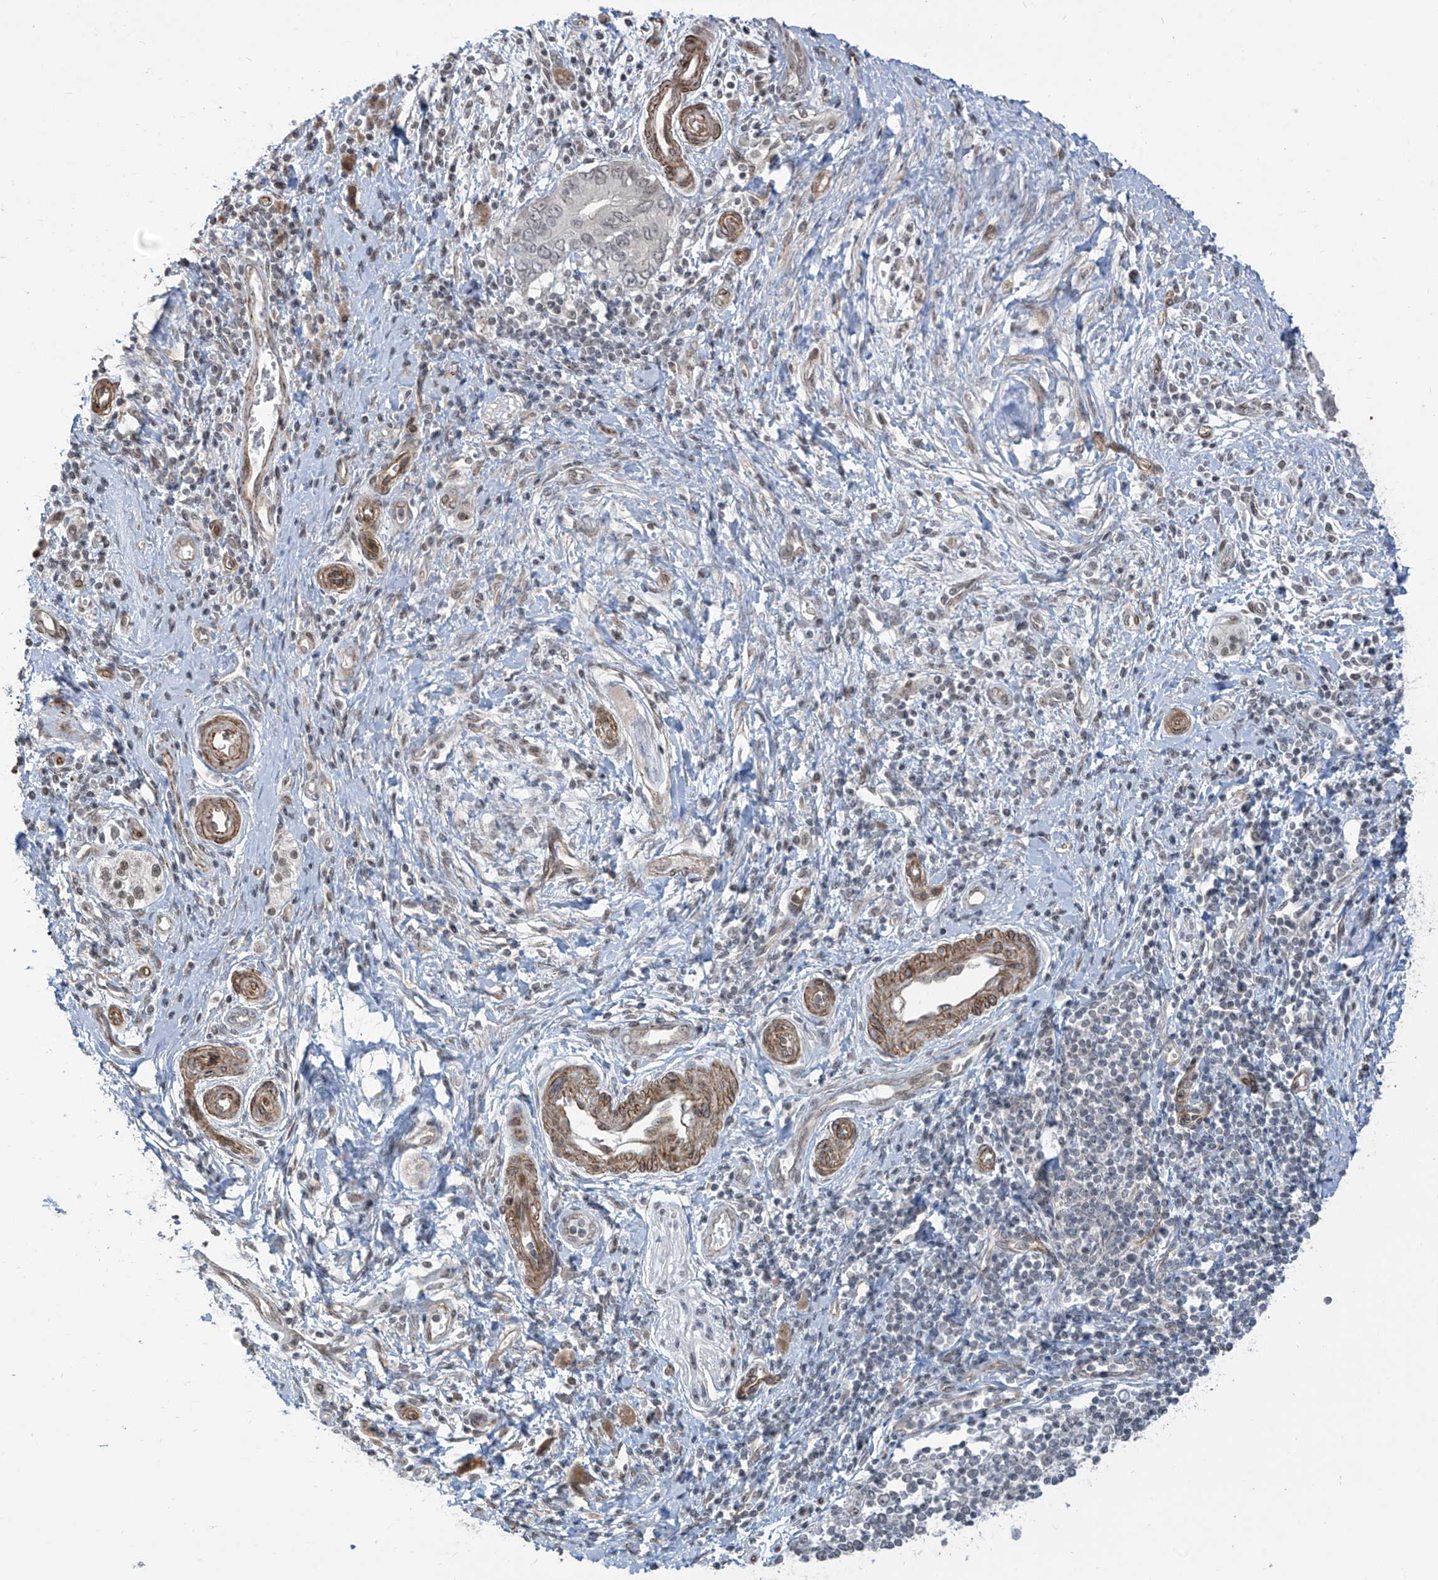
{"staining": {"intensity": "weak", "quantity": "25%-75%", "location": "cytoplasmic/membranous"}, "tissue": "pancreatic cancer", "cell_type": "Tumor cells", "image_type": "cancer", "snomed": [{"axis": "morphology", "description": "Adenocarcinoma, NOS"}, {"axis": "topography", "description": "Pancreas"}], "caption": "A high-resolution histopathology image shows immunohistochemistry staining of pancreatic cancer, which exhibits weak cytoplasmic/membranous expression in about 25%-75% of tumor cells.", "gene": "METAP1D", "patient": {"sex": "female", "age": 72}}